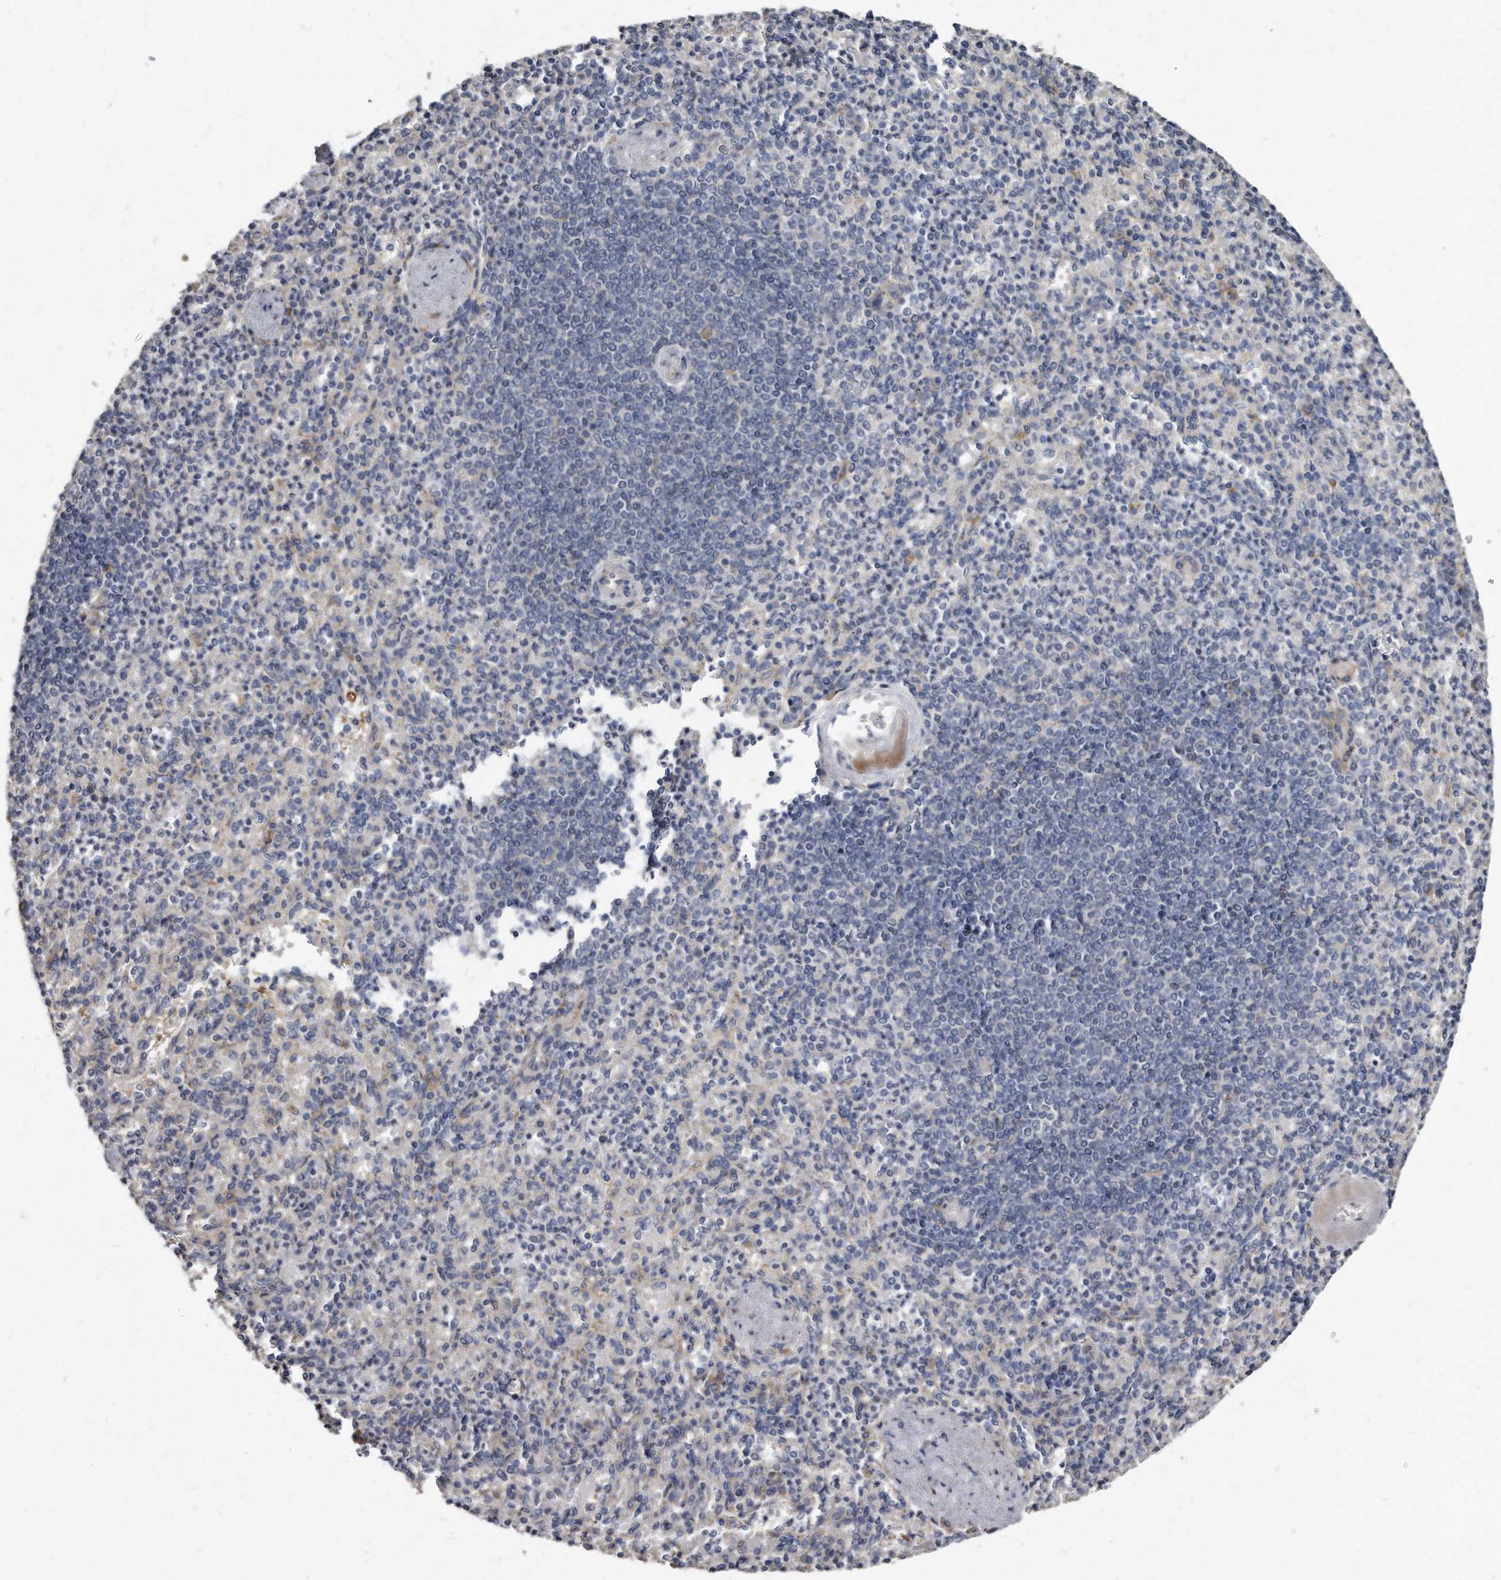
{"staining": {"intensity": "negative", "quantity": "none", "location": "none"}, "tissue": "spleen", "cell_type": "Cells in red pulp", "image_type": "normal", "snomed": [{"axis": "morphology", "description": "Normal tissue, NOS"}, {"axis": "topography", "description": "Spleen"}], "caption": "DAB (3,3'-diaminobenzidine) immunohistochemical staining of benign human spleen displays no significant expression in cells in red pulp.", "gene": "KLHDC3", "patient": {"sex": "female", "age": 74}}